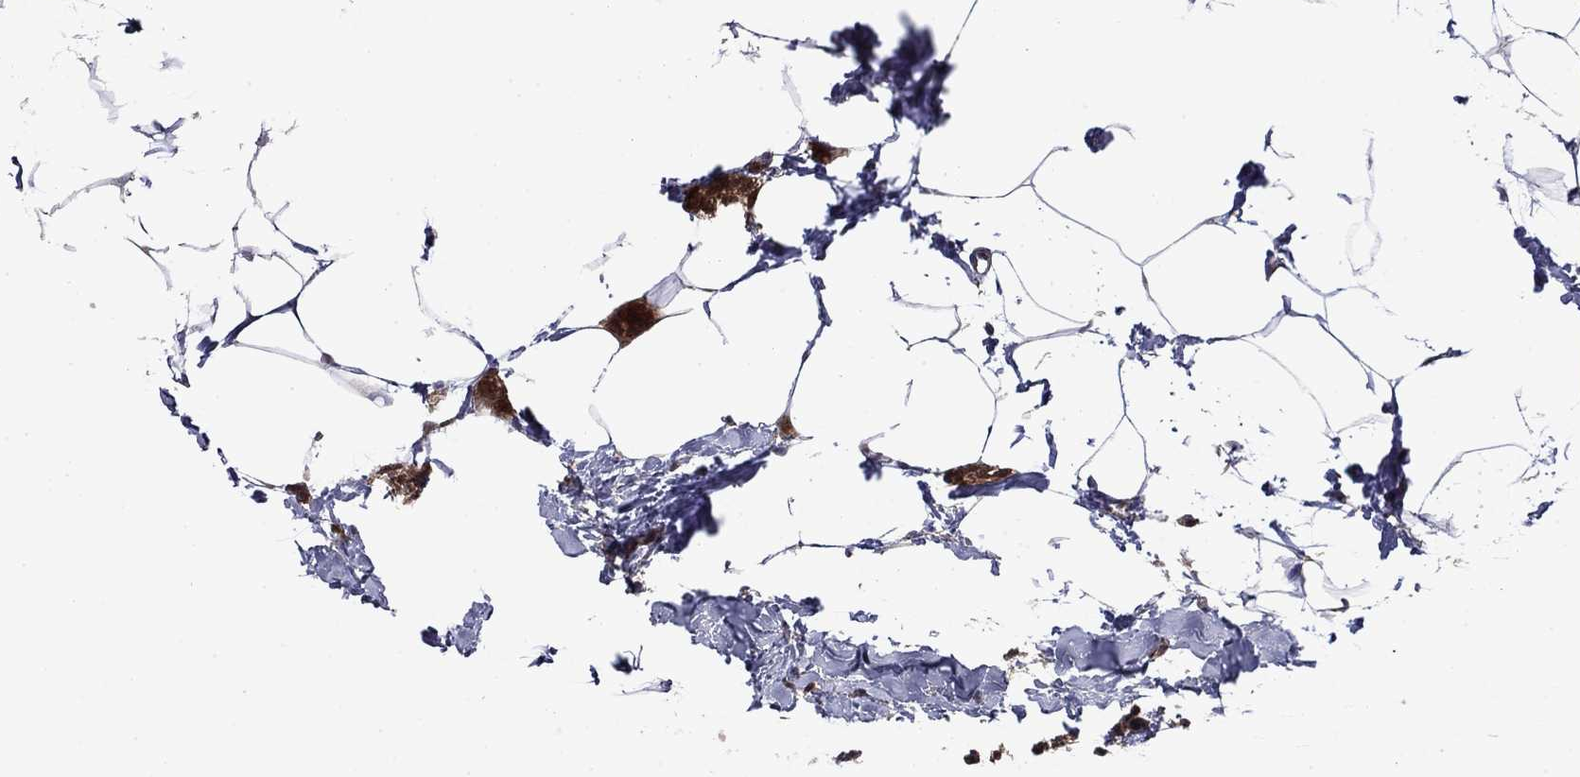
{"staining": {"intensity": "moderate", "quantity": ">75%", "location": "cytoplasmic/membranous"}, "tissue": "breast cancer", "cell_type": "Tumor cells", "image_type": "cancer", "snomed": [{"axis": "morphology", "description": "Duct carcinoma"}, {"axis": "topography", "description": "Breast"}], "caption": "An IHC image of tumor tissue is shown. Protein staining in brown highlights moderate cytoplasmic/membranous positivity in breast cancer within tumor cells. Using DAB (brown) and hematoxylin (blue) stains, captured at high magnification using brightfield microscopy.", "gene": "TPMT", "patient": {"sex": "female", "age": 40}}